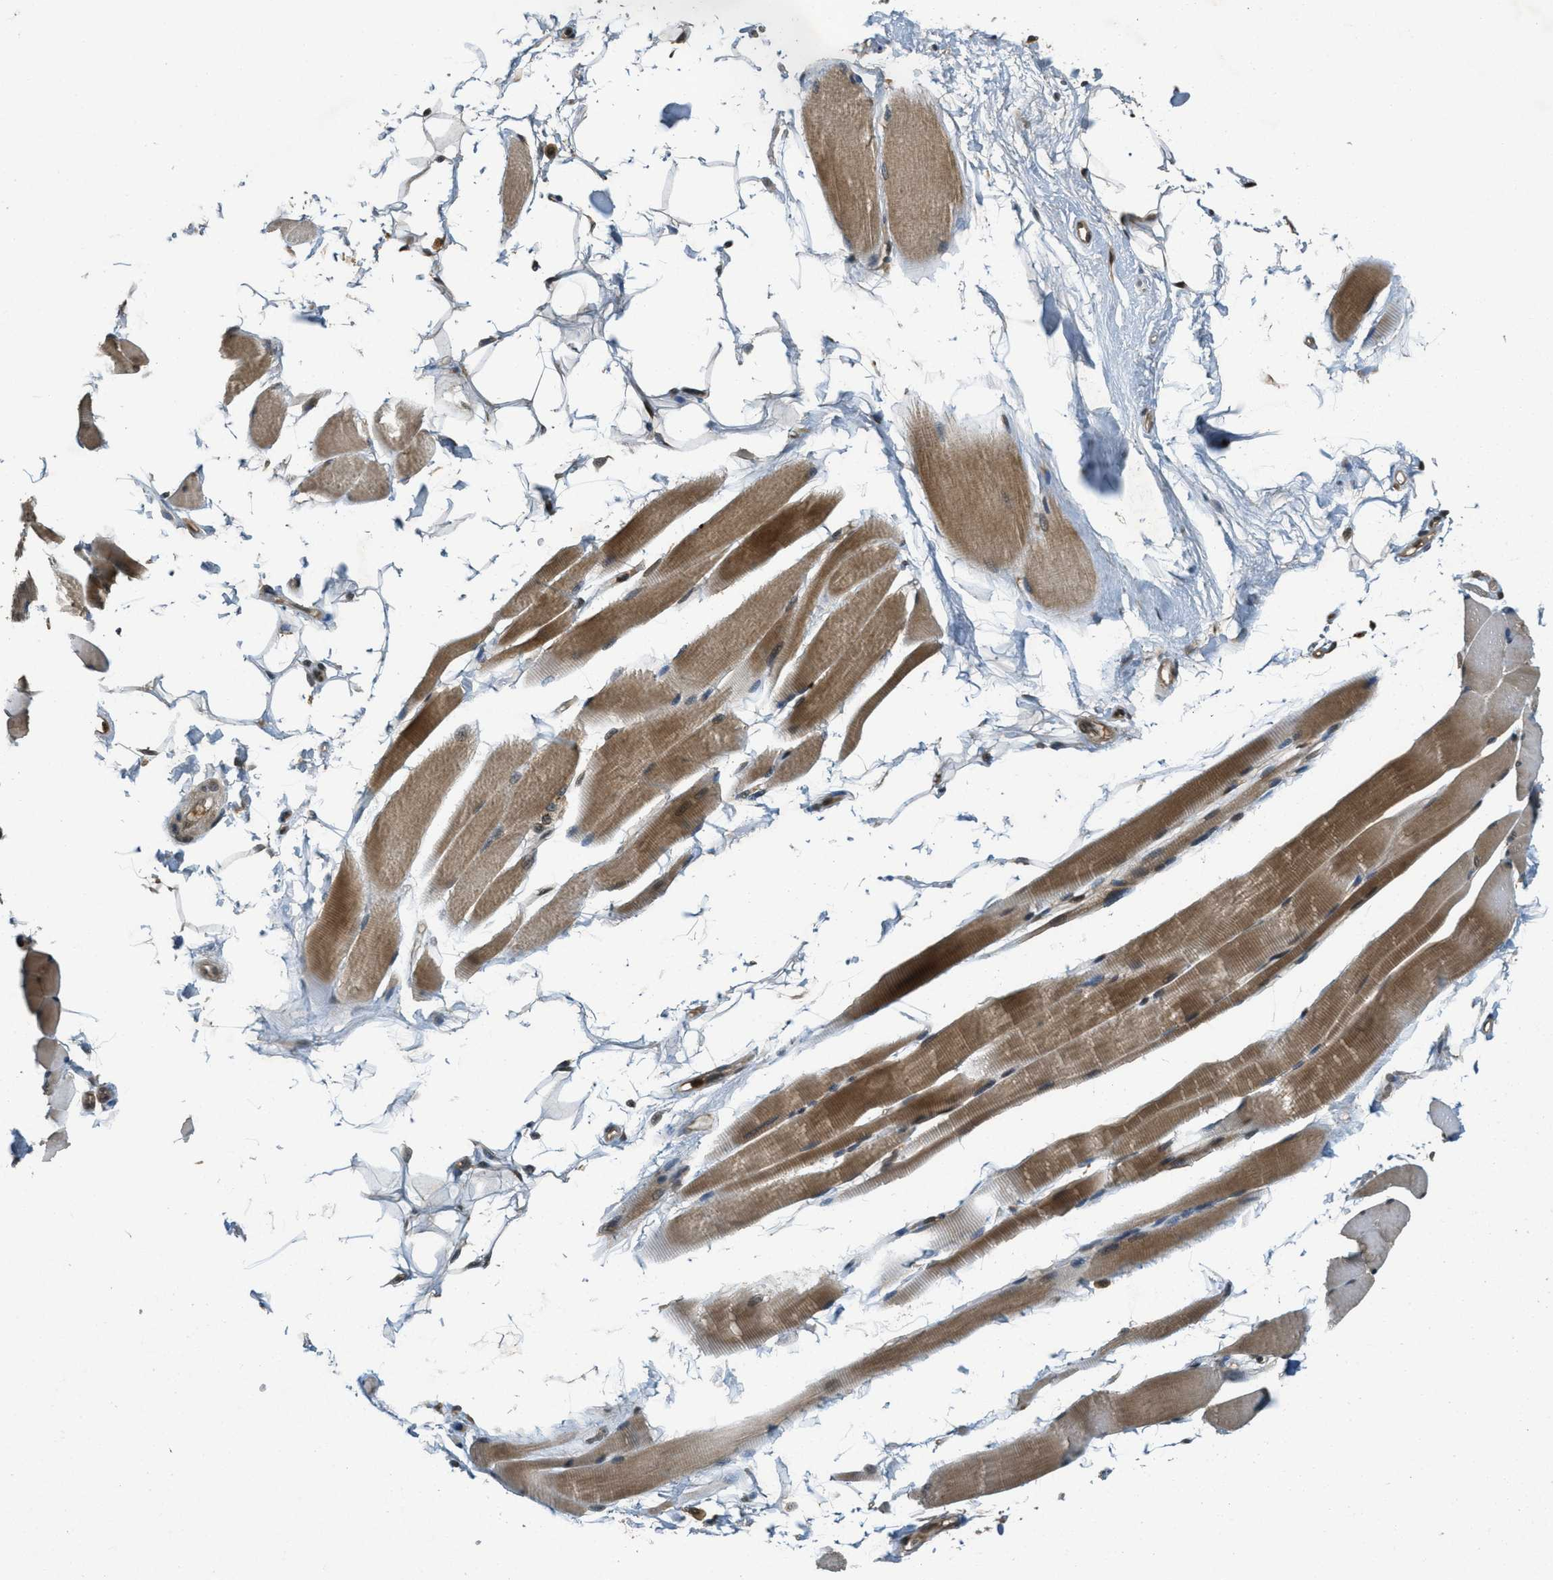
{"staining": {"intensity": "moderate", "quantity": ">75%", "location": "cytoplasmic/membranous"}, "tissue": "skeletal muscle", "cell_type": "Myocytes", "image_type": "normal", "snomed": [{"axis": "morphology", "description": "Normal tissue, NOS"}, {"axis": "topography", "description": "Skeletal muscle"}, {"axis": "topography", "description": "Peripheral nerve tissue"}], "caption": "Normal skeletal muscle was stained to show a protein in brown. There is medium levels of moderate cytoplasmic/membranous staining in about >75% of myocytes.", "gene": "ATG7", "patient": {"sex": "female", "age": 84}}